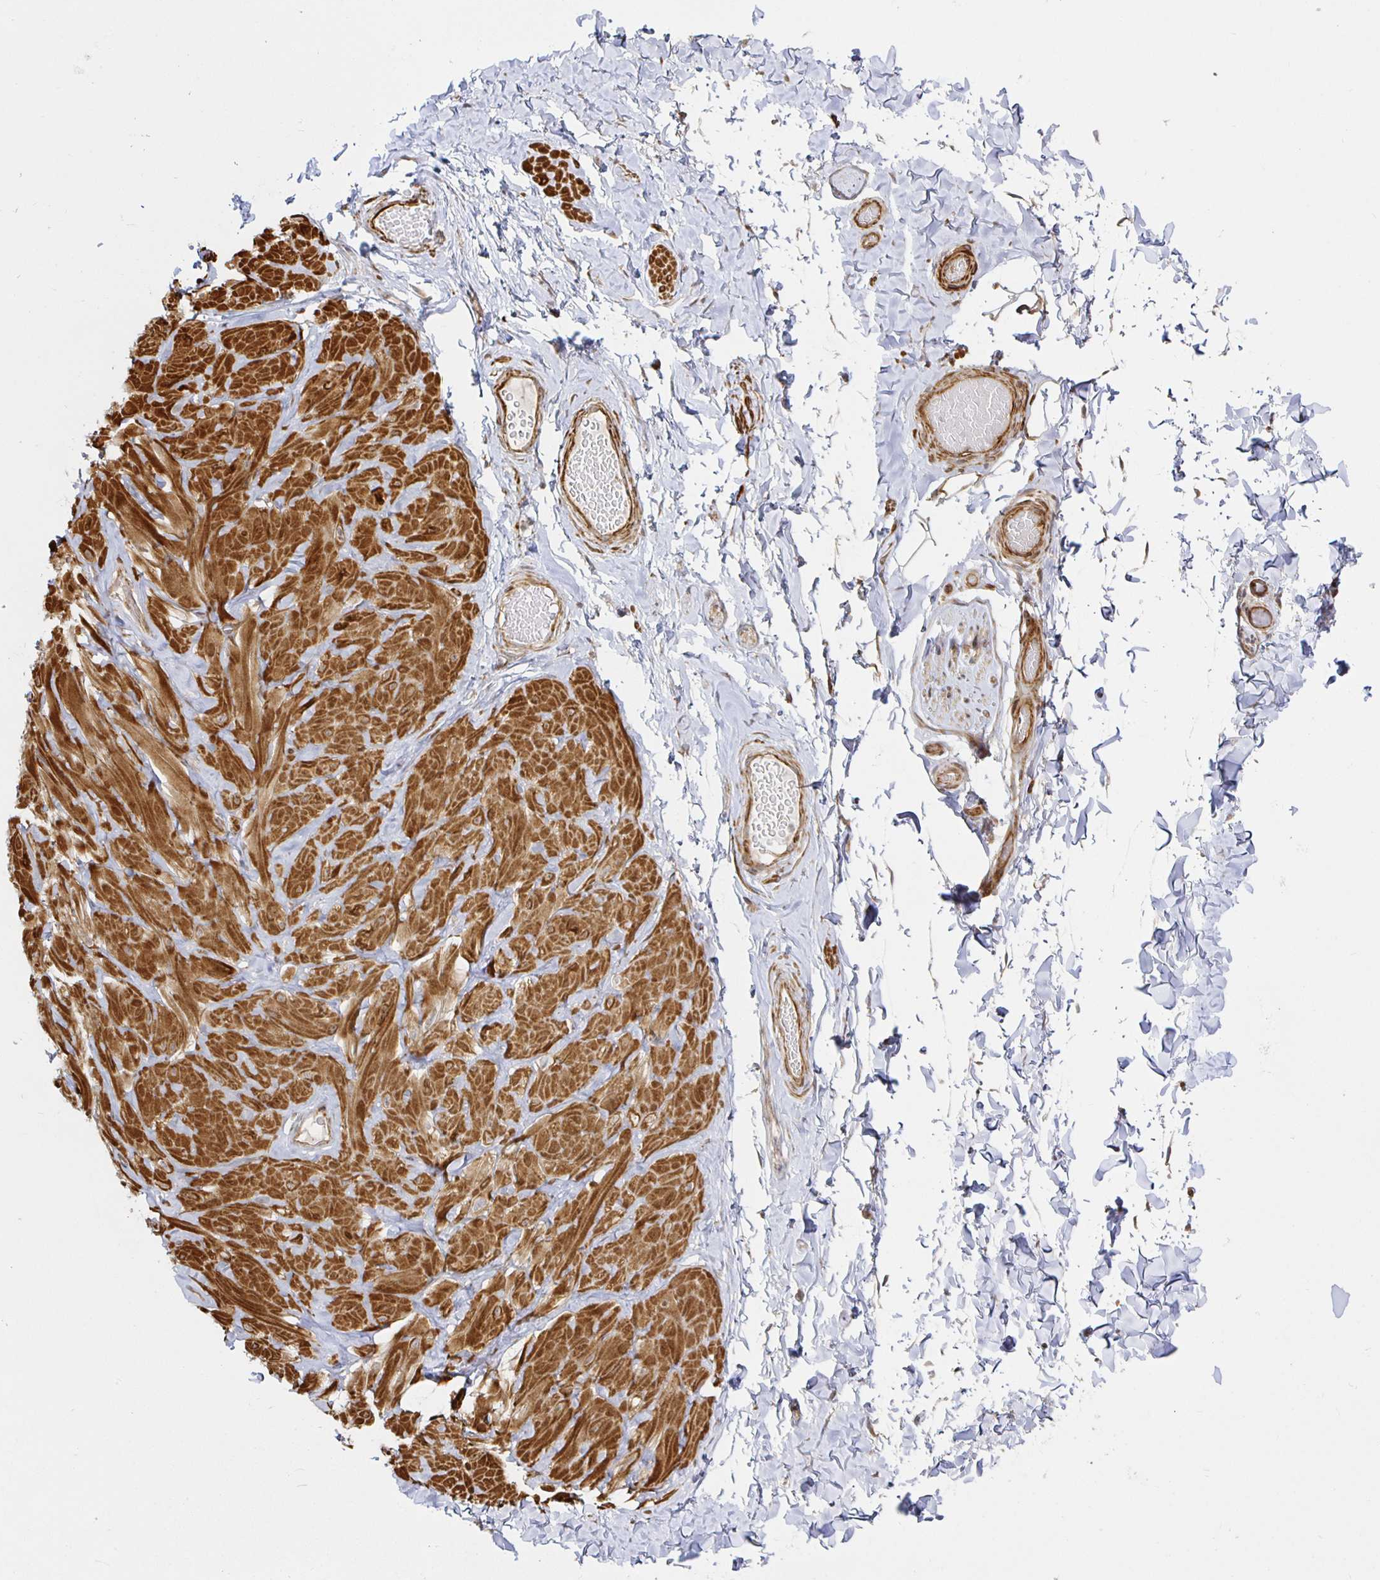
{"staining": {"intensity": "weak", "quantity": "25%-75%", "location": "cytoplasmic/membranous"}, "tissue": "soft tissue", "cell_type": "Fibroblasts", "image_type": "normal", "snomed": [{"axis": "morphology", "description": "Normal tissue, NOS"}, {"axis": "topography", "description": "Soft tissue"}, {"axis": "topography", "description": "Adipose tissue"}, {"axis": "topography", "description": "Vascular tissue"}, {"axis": "topography", "description": "Peripheral nerve tissue"}], "caption": "Immunohistochemical staining of unremarkable soft tissue reveals weak cytoplasmic/membranous protein staining in approximately 25%-75% of fibroblasts.", "gene": "STRAP", "patient": {"sex": "male", "age": 29}}